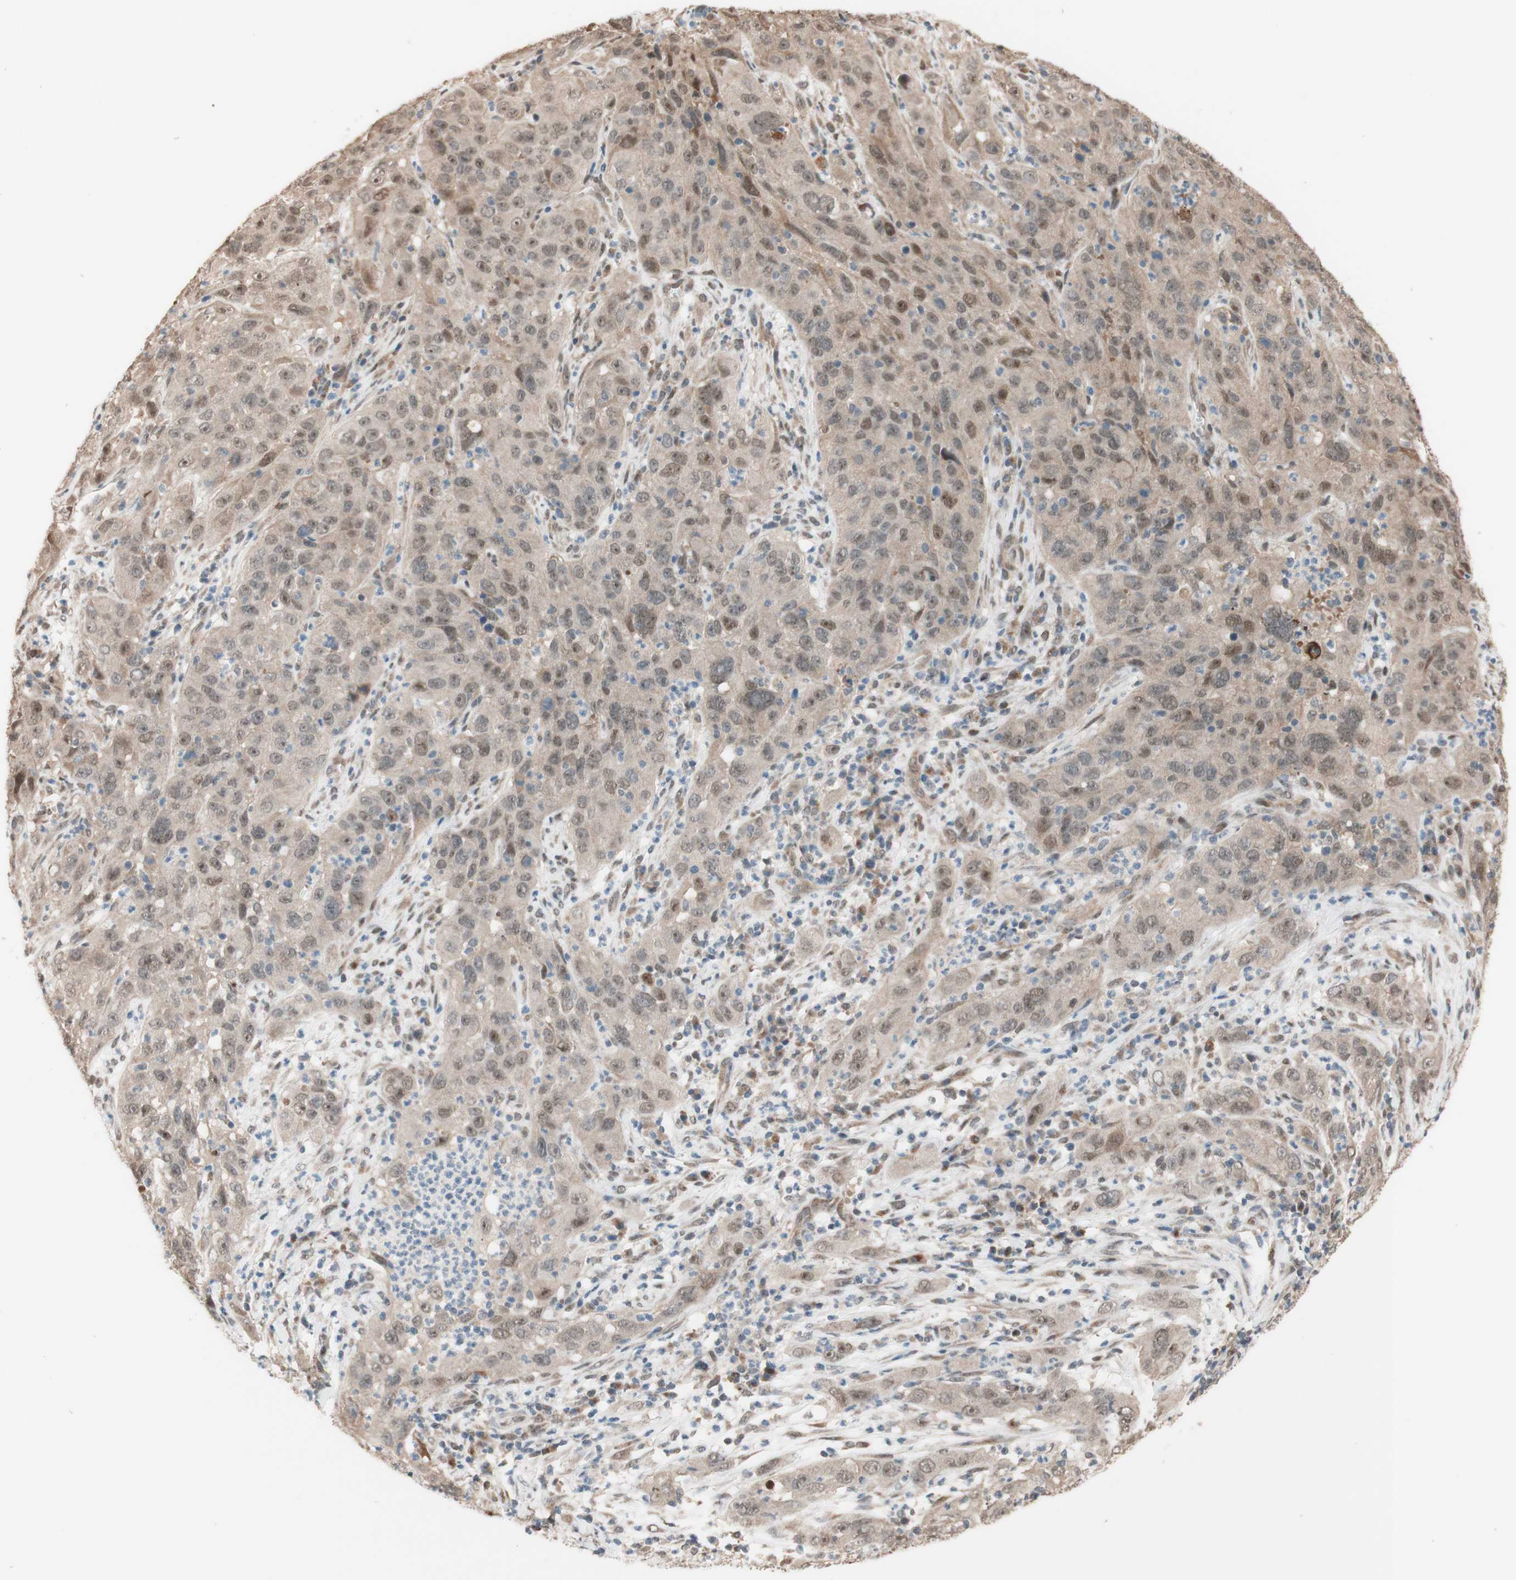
{"staining": {"intensity": "weak", "quantity": "25%-75%", "location": "cytoplasmic/membranous"}, "tissue": "cervical cancer", "cell_type": "Tumor cells", "image_type": "cancer", "snomed": [{"axis": "morphology", "description": "Squamous cell carcinoma, NOS"}, {"axis": "topography", "description": "Cervix"}], "caption": "The photomicrograph exhibits staining of squamous cell carcinoma (cervical), revealing weak cytoplasmic/membranous protein positivity (brown color) within tumor cells.", "gene": "CCNC", "patient": {"sex": "female", "age": 32}}